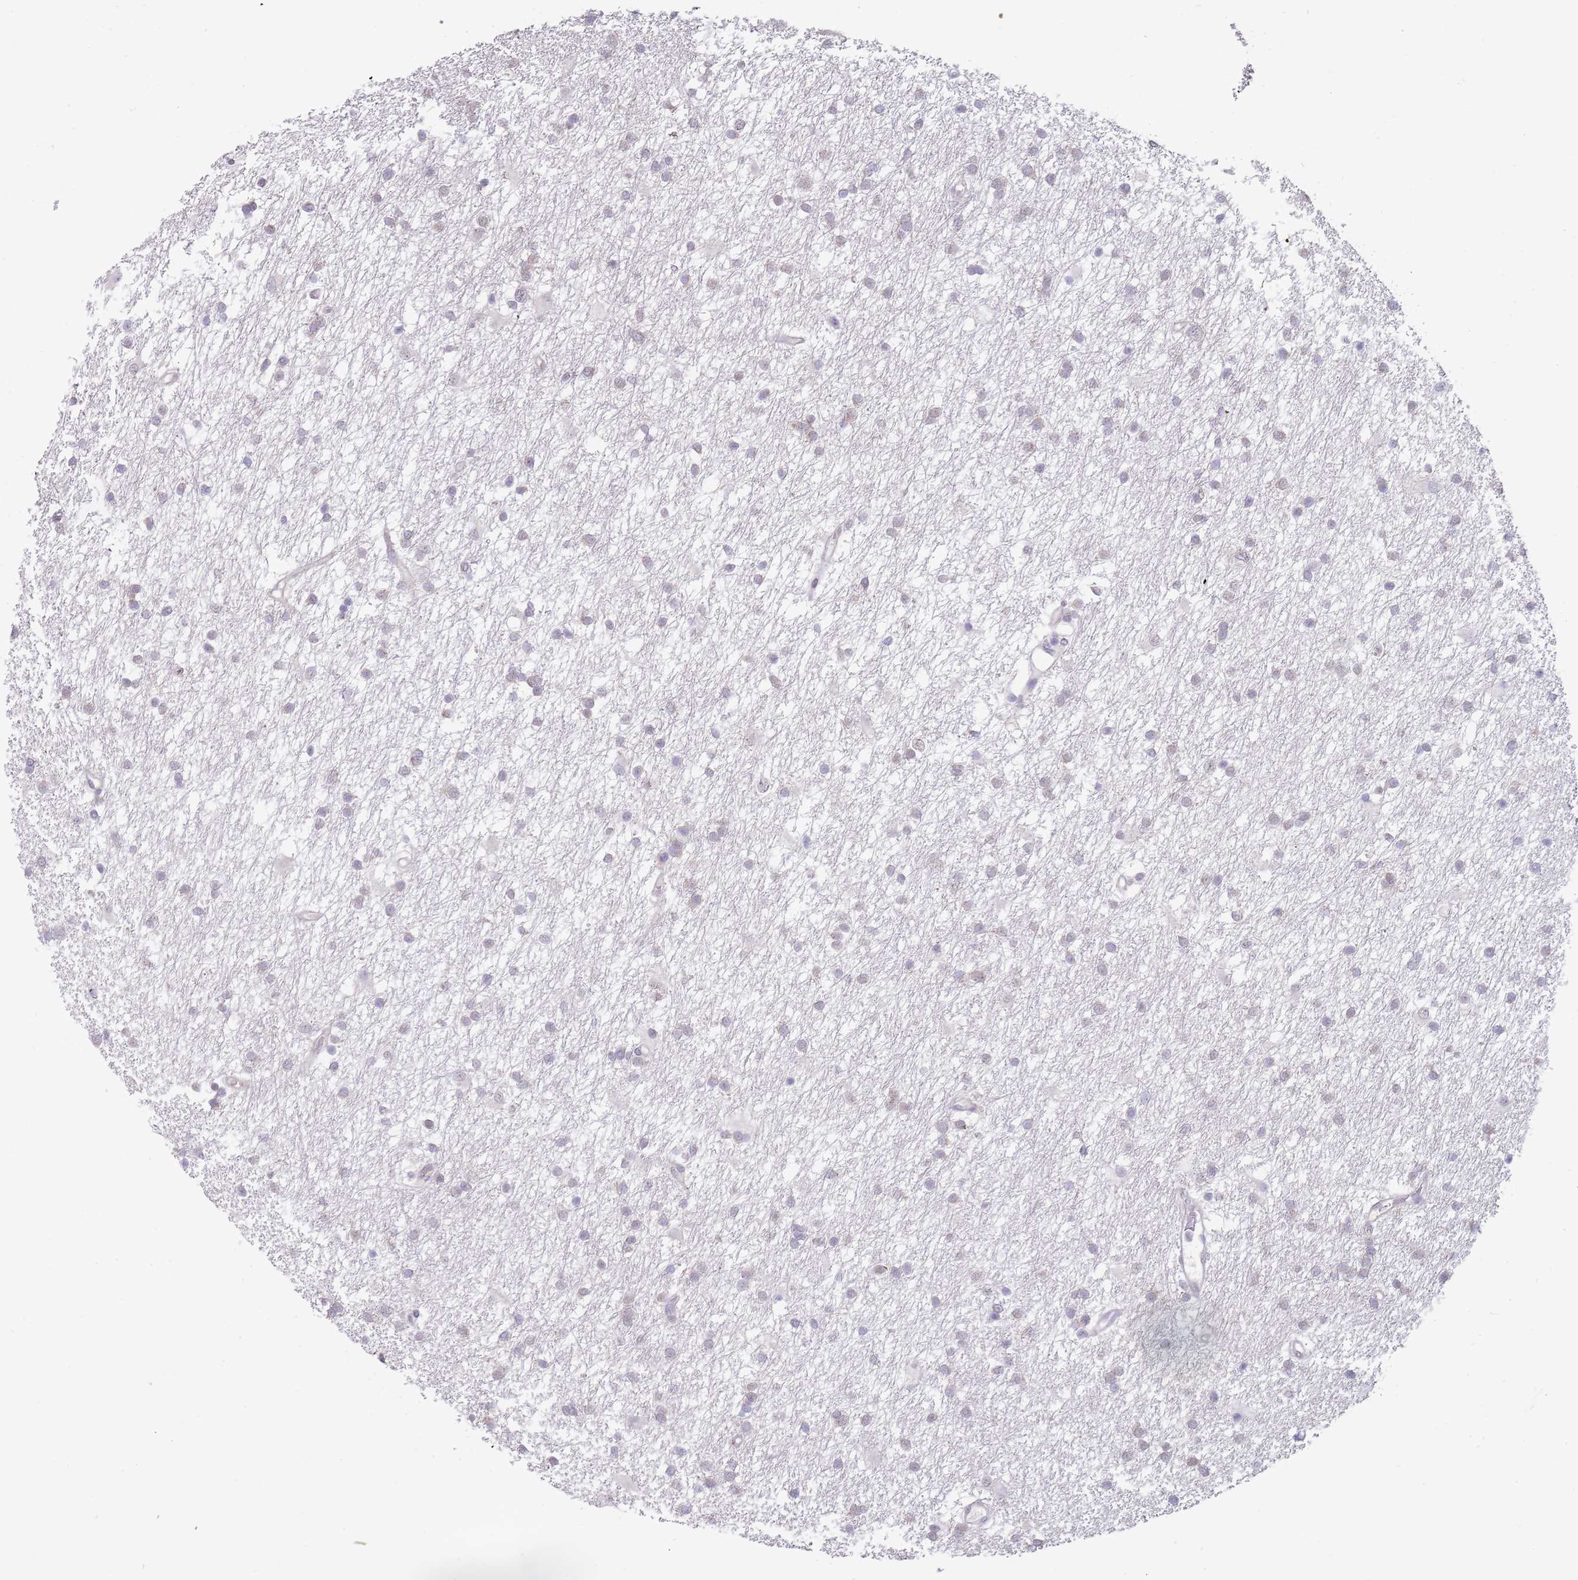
{"staining": {"intensity": "negative", "quantity": "none", "location": "none"}, "tissue": "glioma", "cell_type": "Tumor cells", "image_type": "cancer", "snomed": [{"axis": "morphology", "description": "Glioma, malignant, High grade"}, {"axis": "topography", "description": "Brain"}], "caption": "High power microscopy histopathology image of an immunohistochemistry photomicrograph of malignant high-grade glioma, revealing no significant positivity in tumor cells.", "gene": "TNRC6C", "patient": {"sex": "male", "age": 77}}